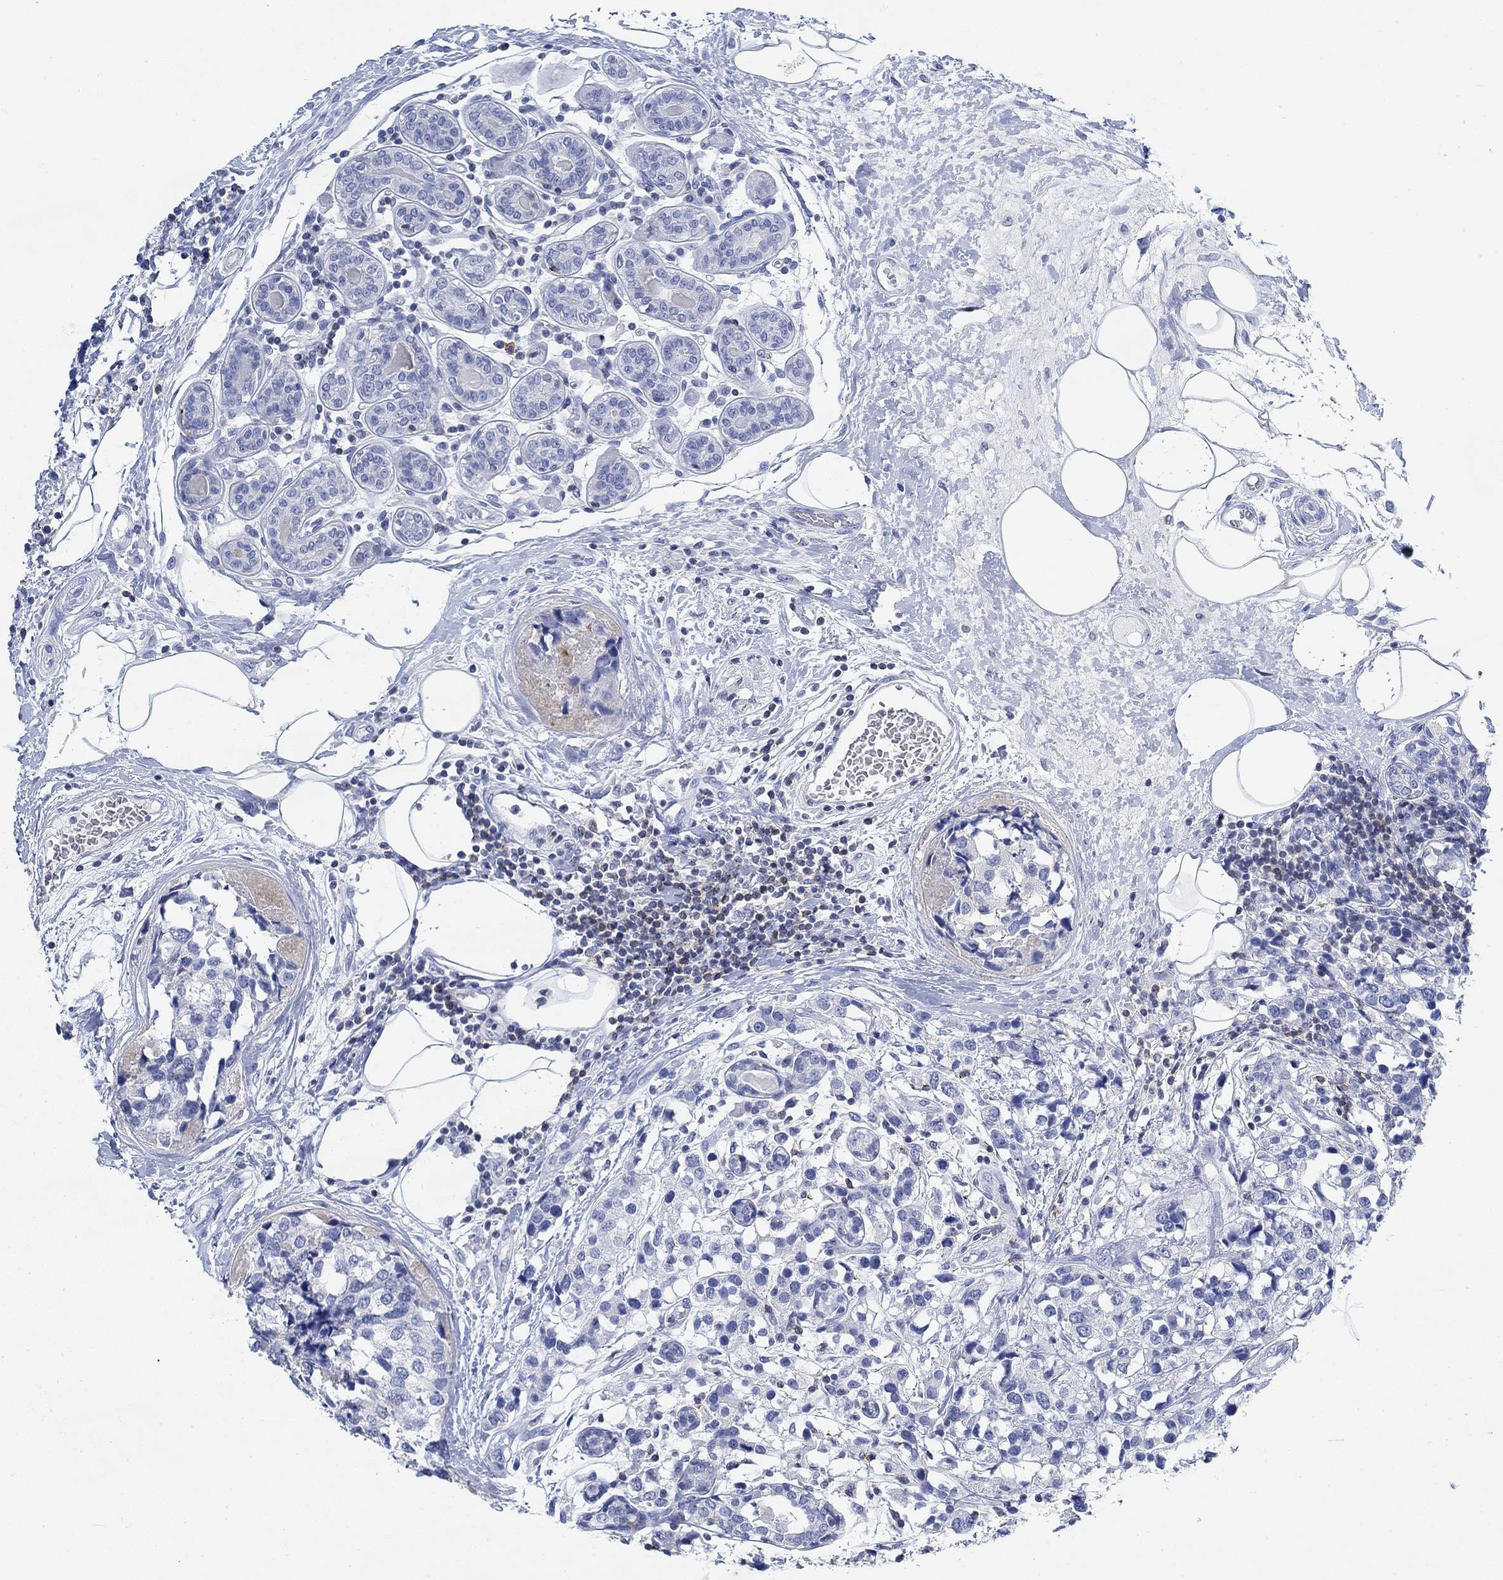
{"staining": {"intensity": "negative", "quantity": "none", "location": "none"}, "tissue": "breast cancer", "cell_type": "Tumor cells", "image_type": "cancer", "snomed": [{"axis": "morphology", "description": "Lobular carcinoma"}, {"axis": "topography", "description": "Breast"}], "caption": "The immunohistochemistry (IHC) photomicrograph has no significant expression in tumor cells of breast cancer tissue.", "gene": "PPP1R17", "patient": {"sex": "female", "age": 59}}